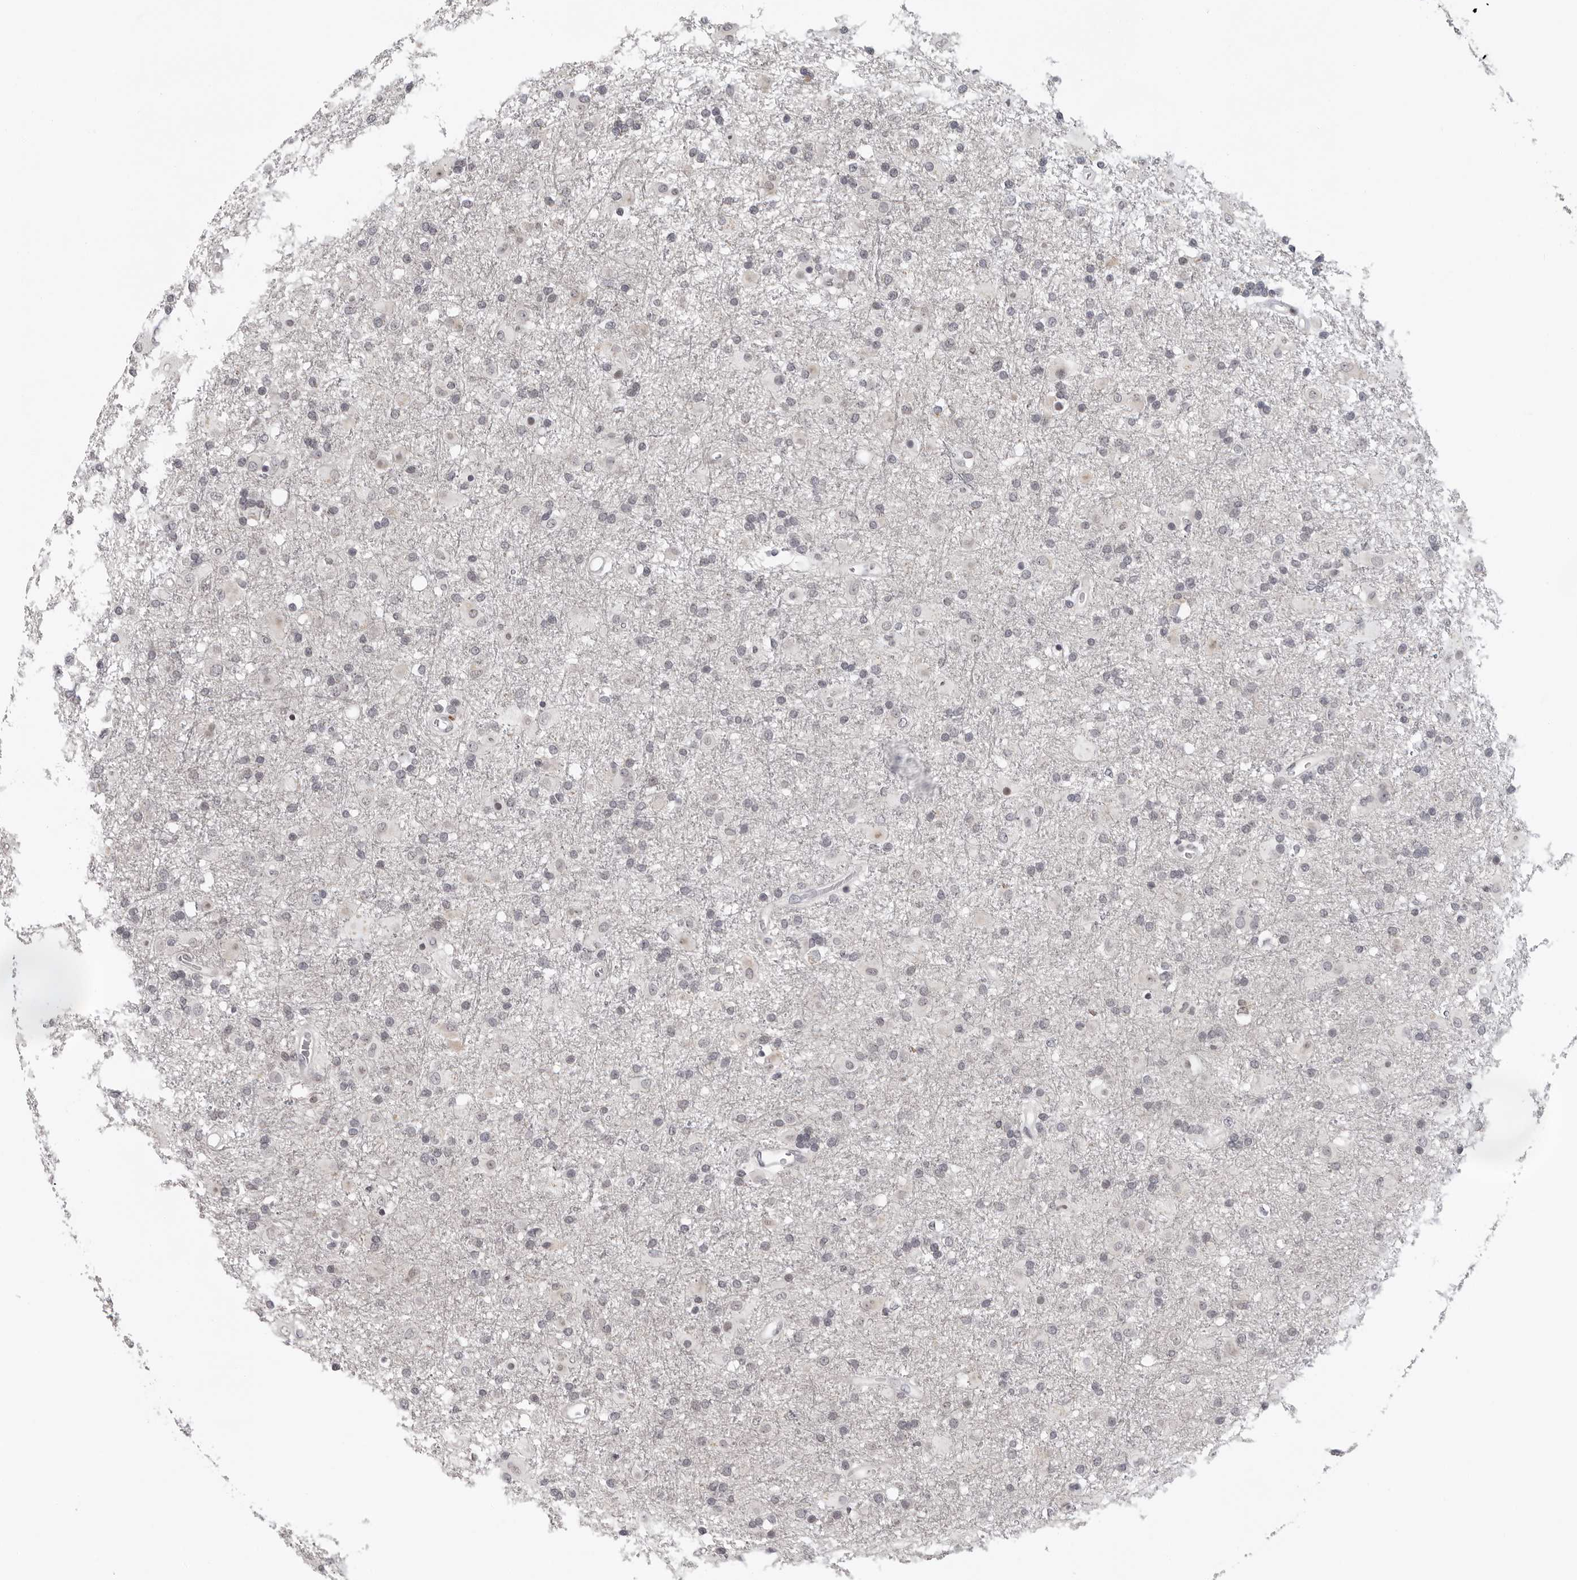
{"staining": {"intensity": "negative", "quantity": "none", "location": "none"}, "tissue": "glioma", "cell_type": "Tumor cells", "image_type": "cancer", "snomed": [{"axis": "morphology", "description": "Glioma, malignant, Low grade"}, {"axis": "topography", "description": "Brain"}], "caption": "DAB immunohistochemical staining of human glioma displays no significant positivity in tumor cells. (Stains: DAB (3,3'-diaminobenzidine) immunohistochemistry with hematoxylin counter stain, Microscopy: brightfield microscopy at high magnification).", "gene": "PIP4K2C", "patient": {"sex": "male", "age": 65}}